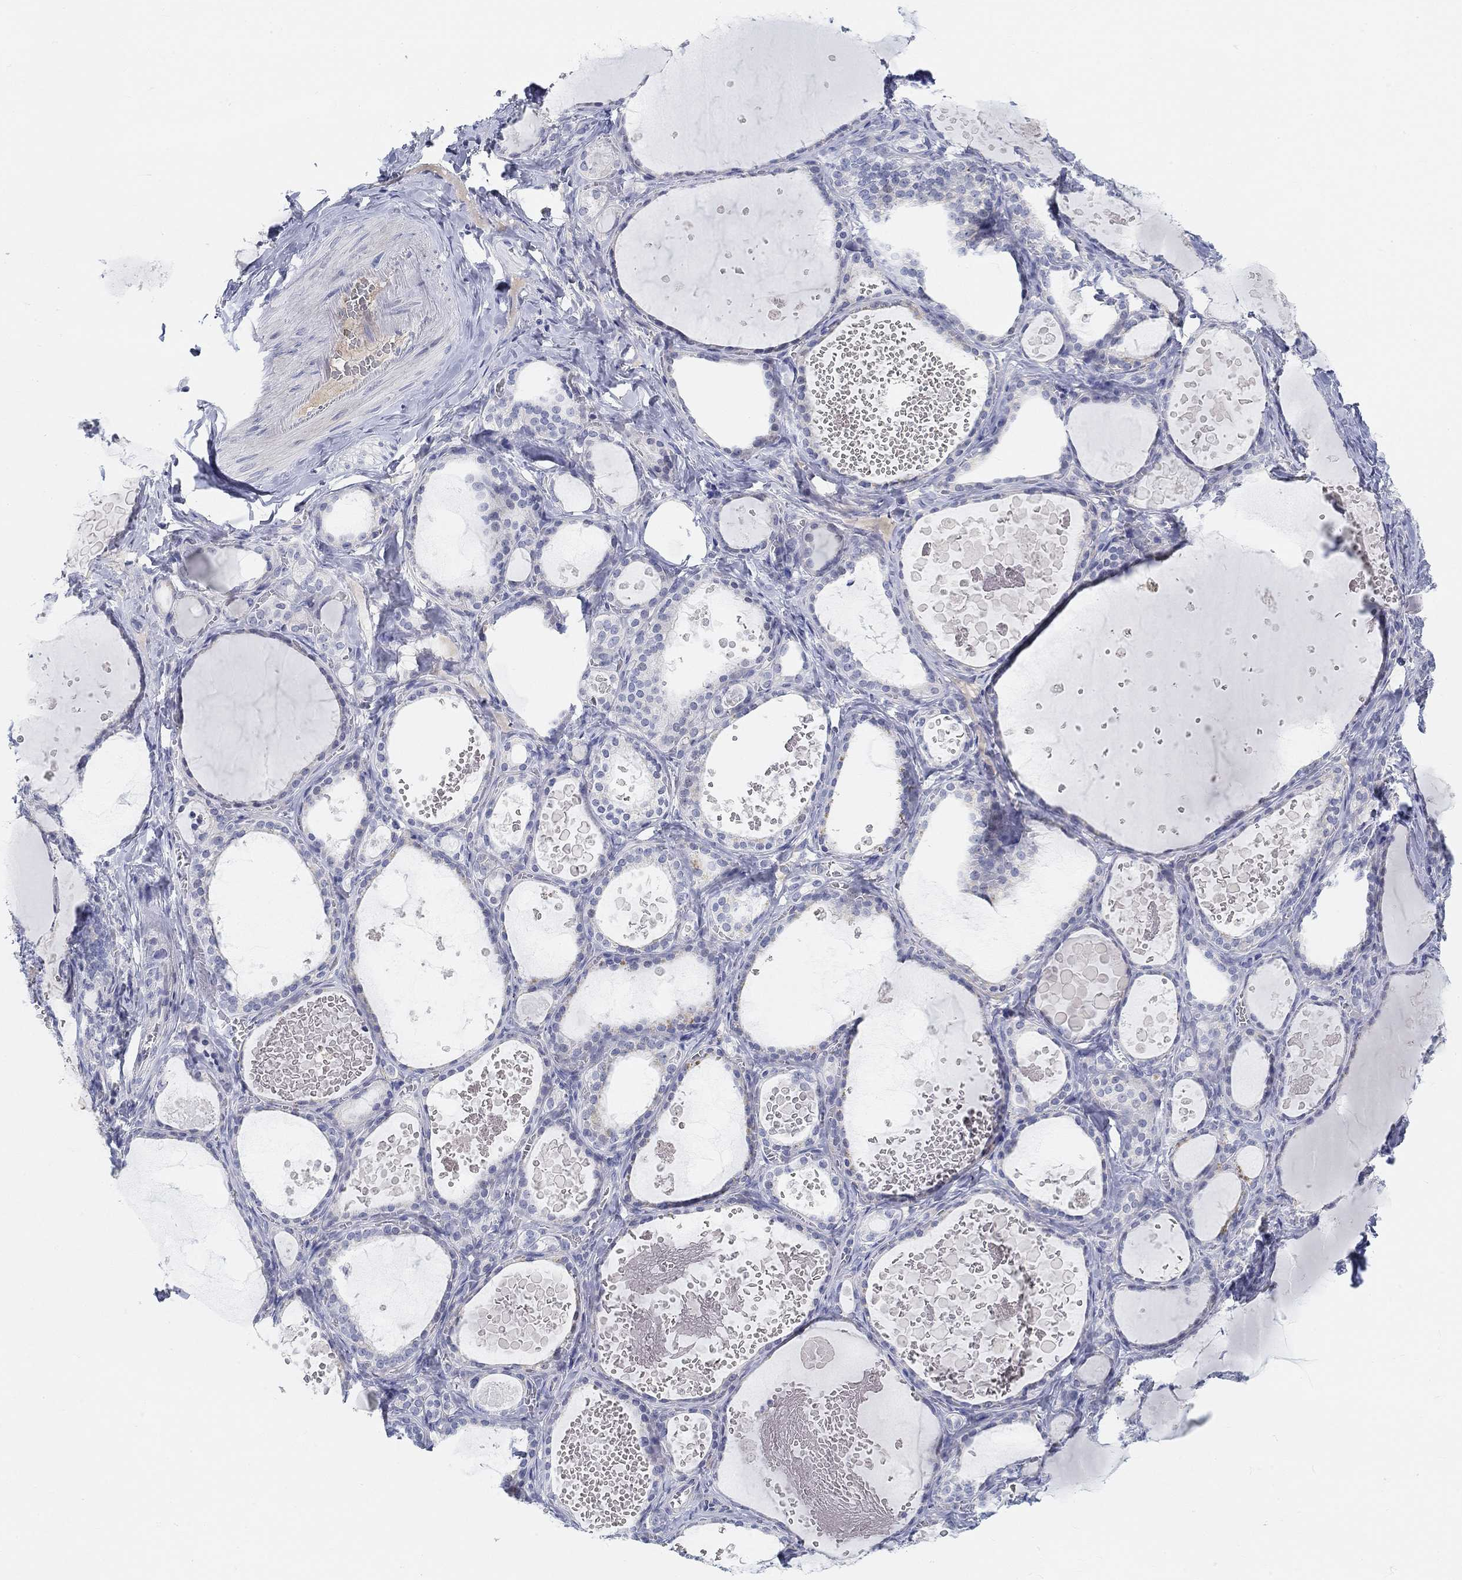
{"staining": {"intensity": "negative", "quantity": "none", "location": "none"}, "tissue": "thyroid gland", "cell_type": "Glandular cells", "image_type": "normal", "snomed": [{"axis": "morphology", "description": "Normal tissue, NOS"}, {"axis": "topography", "description": "Thyroid gland"}], "caption": "Thyroid gland stained for a protein using IHC shows no expression glandular cells.", "gene": "SNTG2", "patient": {"sex": "female", "age": 56}}